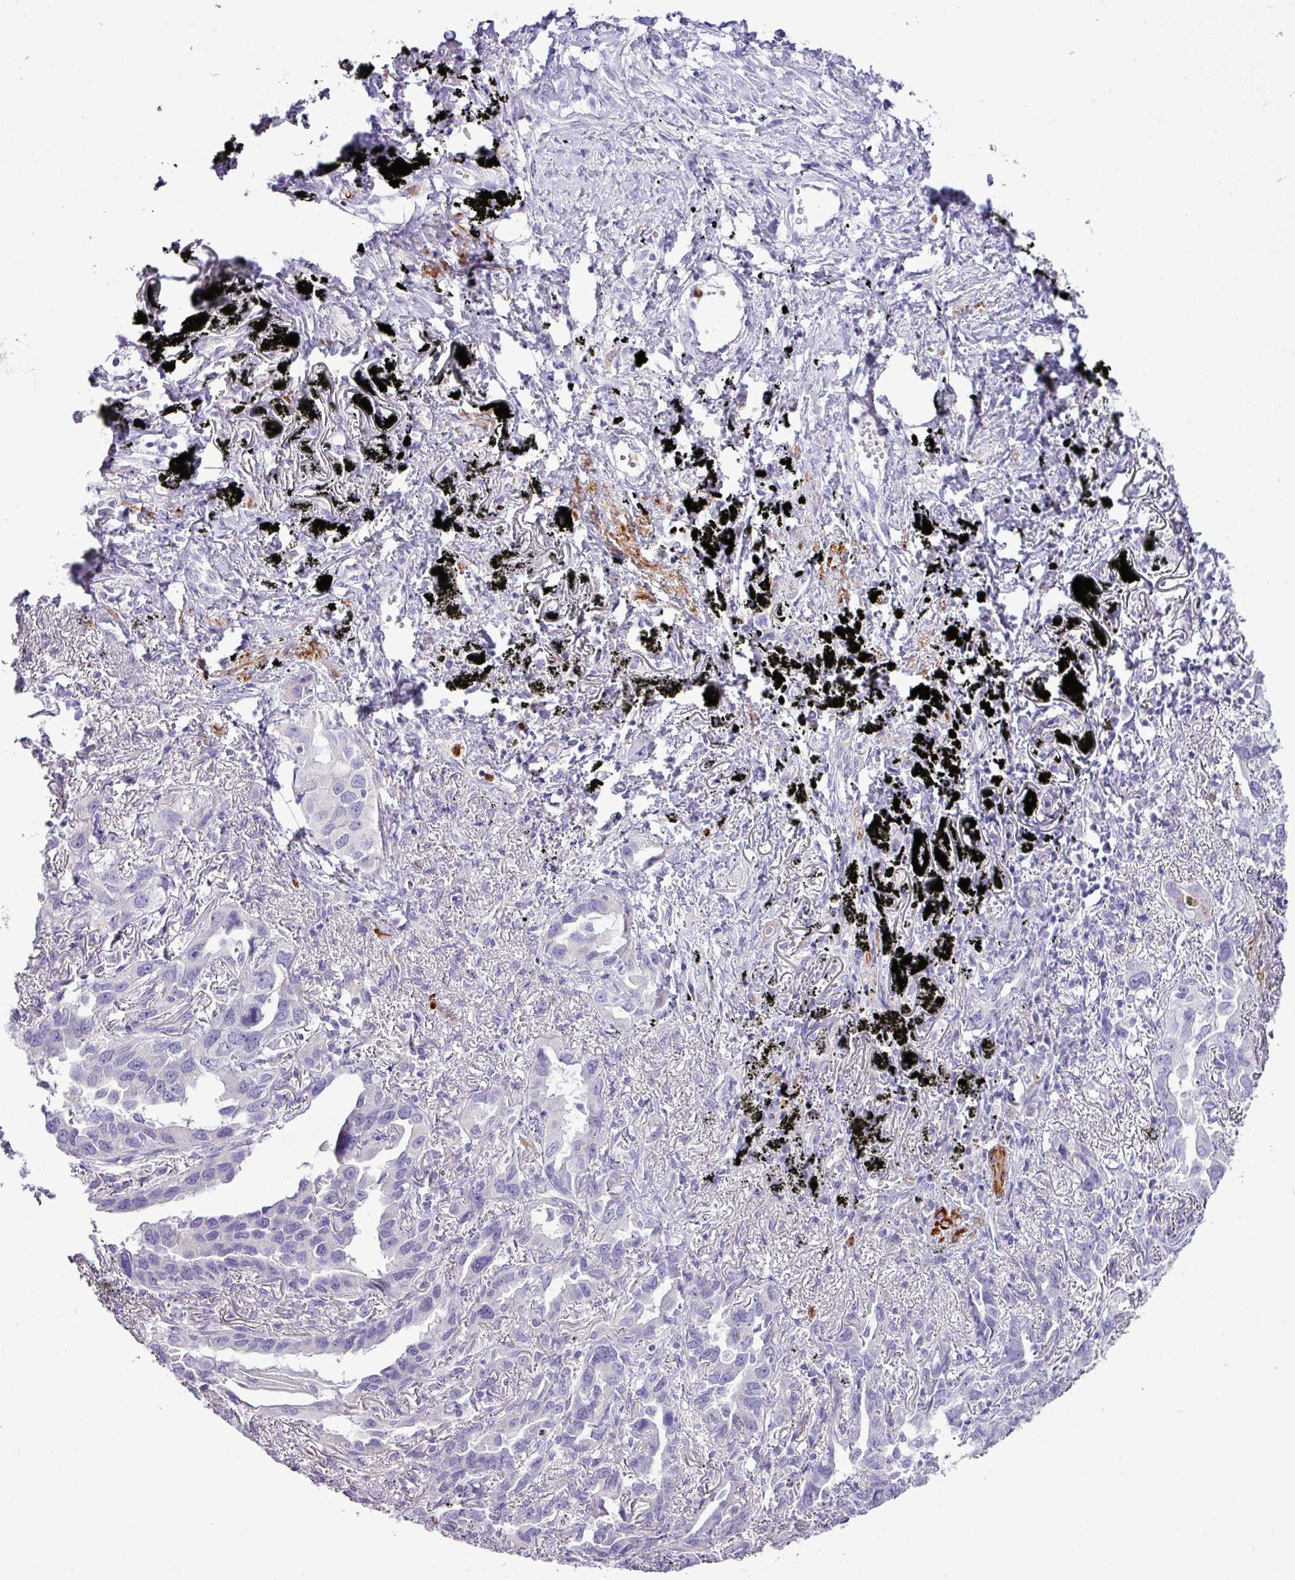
{"staining": {"intensity": "negative", "quantity": "none", "location": "none"}, "tissue": "lung cancer", "cell_type": "Tumor cells", "image_type": "cancer", "snomed": [{"axis": "morphology", "description": "Adenocarcinoma, NOS"}, {"axis": "topography", "description": "Lung"}], "caption": "IHC of human lung cancer (adenocarcinoma) exhibits no staining in tumor cells.", "gene": "ZSCAN5A", "patient": {"sex": "male", "age": 67}}